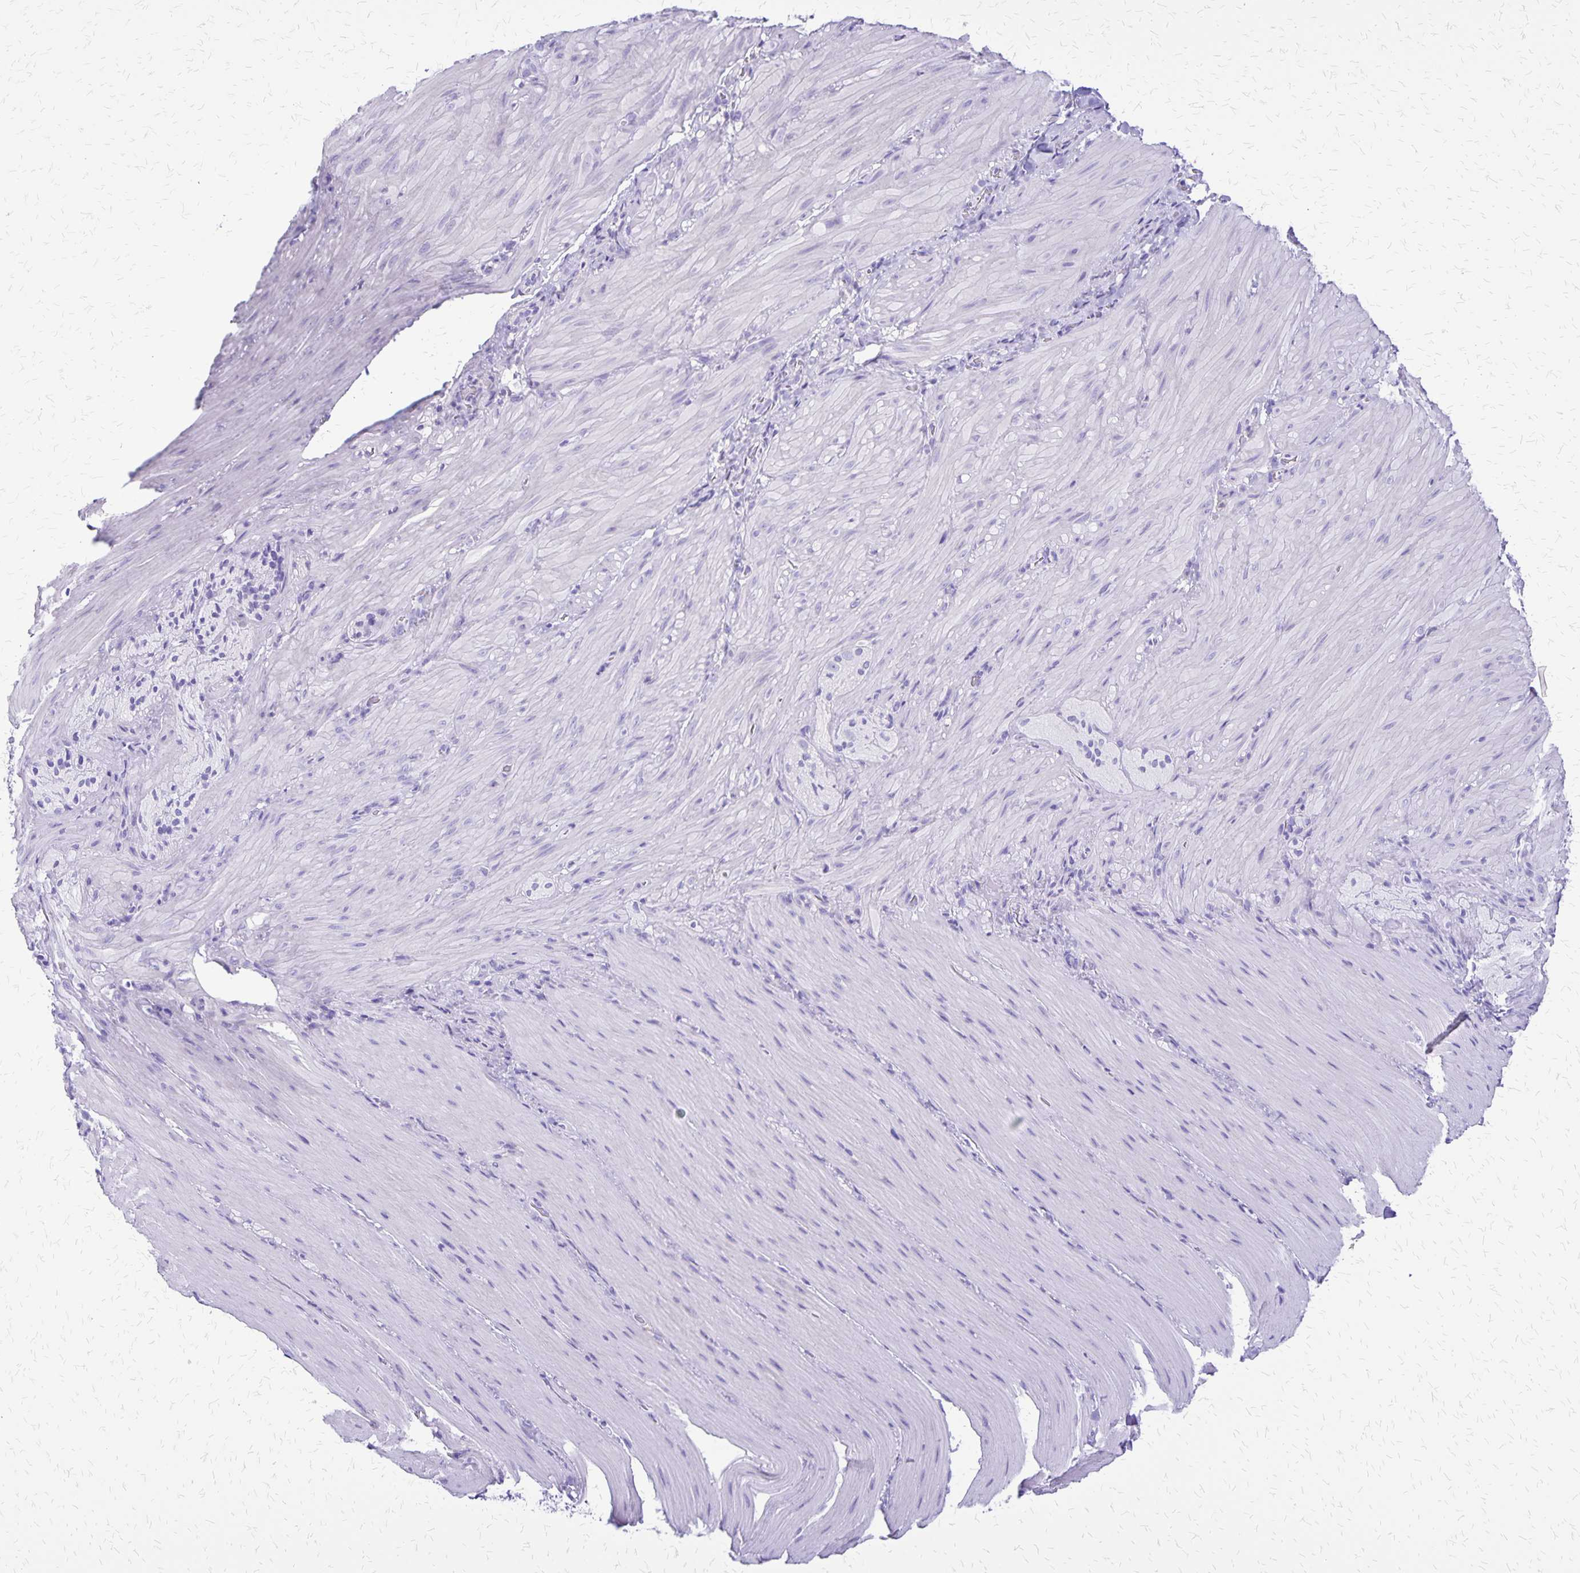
{"staining": {"intensity": "negative", "quantity": "none", "location": "none"}, "tissue": "smooth muscle", "cell_type": "Smooth muscle cells", "image_type": "normal", "snomed": [{"axis": "morphology", "description": "Normal tissue, NOS"}, {"axis": "topography", "description": "Smooth muscle"}, {"axis": "topography", "description": "Colon"}], "caption": "IHC of unremarkable smooth muscle displays no positivity in smooth muscle cells. Brightfield microscopy of immunohistochemistry (IHC) stained with DAB (brown) and hematoxylin (blue), captured at high magnification.", "gene": "SLC13A2", "patient": {"sex": "male", "age": 73}}